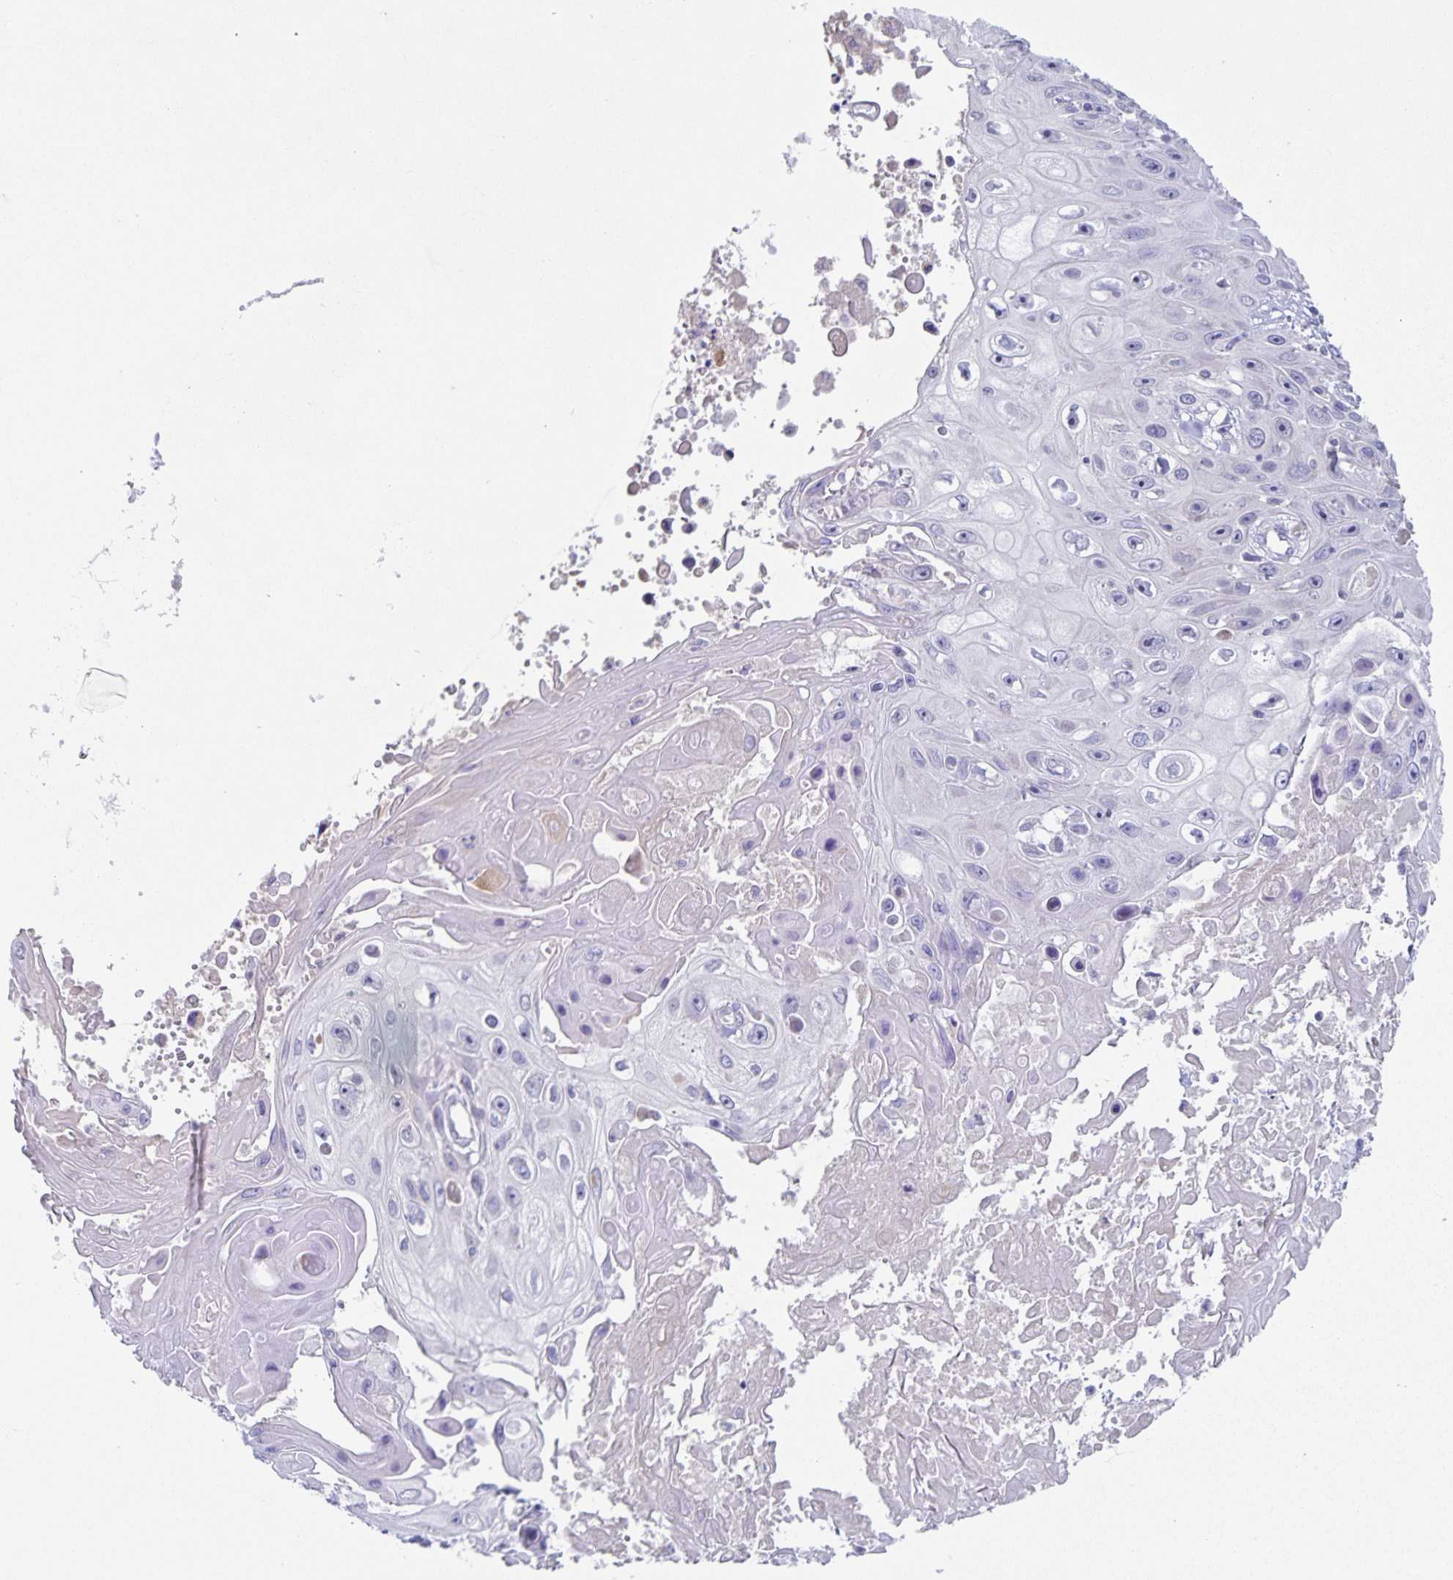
{"staining": {"intensity": "negative", "quantity": "none", "location": "none"}, "tissue": "skin cancer", "cell_type": "Tumor cells", "image_type": "cancer", "snomed": [{"axis": "morphology", "description": "Squamous cell carcinoma, NOS"}, {"axis": "topography", "description": "Skin"}], "caption": "DAB immunohistochemical staining of skin squamous cell carcinoma reveals no significant positivity in tumor cells. (DAB IHC, high magnification).", "gene": "RPL36A", "patient": {"sex": "male", "age": 82}}